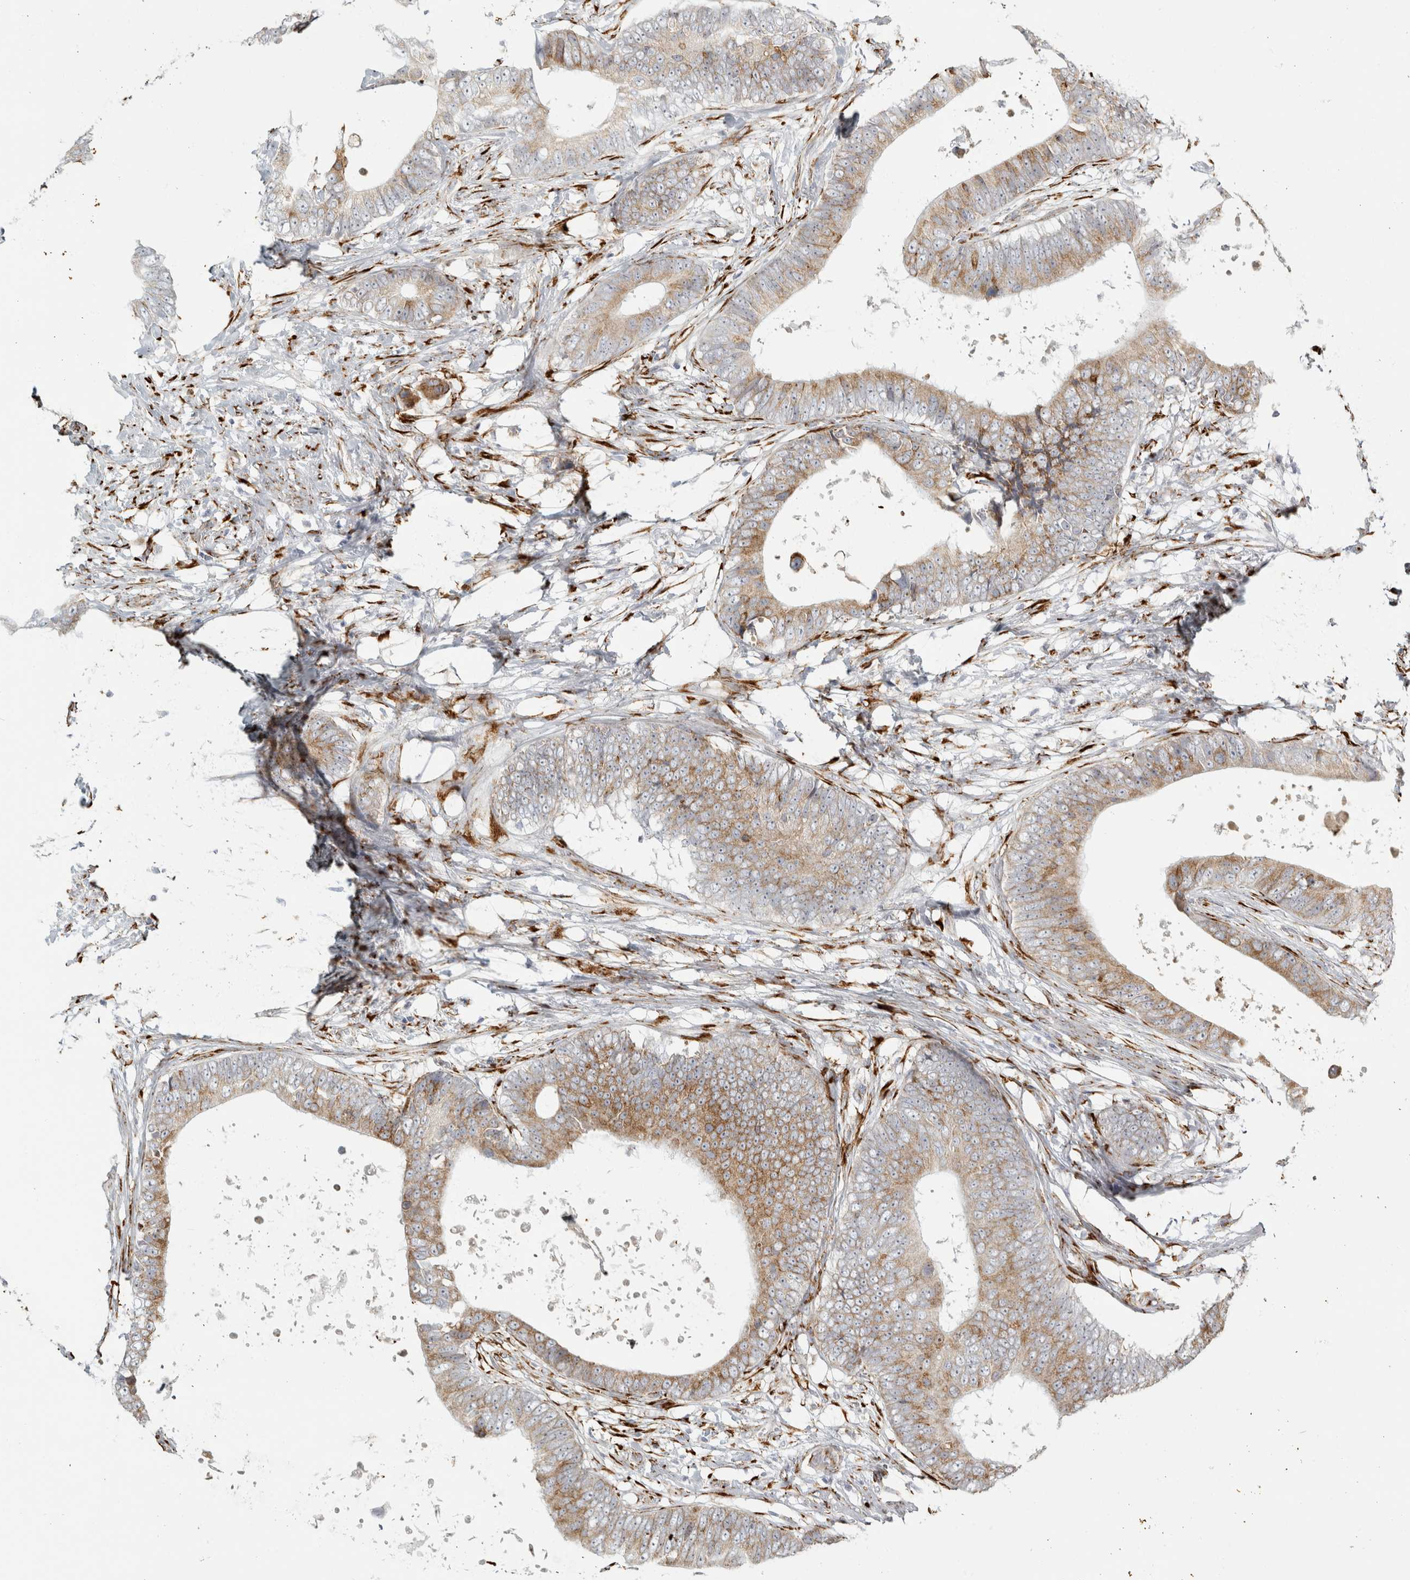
{"staining": {"intensity": "moderate", "quantity": "25%-75%", "location": "cytoplasmic/membranous"}, "tissue": "colorectal cancer", "cell_type": "Tumor cells", "image_type": "cancer", "snomed": [{"axis": "morphology", "description": "Adenocarcinoma, NOS"}, {"axis": "topography", "description": "Colon"}], "caption": "Adenocarcinoma (colorectal) was stained to show a protein in brown. There is medium levels of moderate cytoplasmic/membranous expression in about 25%-75% of tumor cells. The protein is shown in brown color, while the nuclei are stained blue.", "gene": "OSTN", "patient": {"sex": "male", "age": 56}}